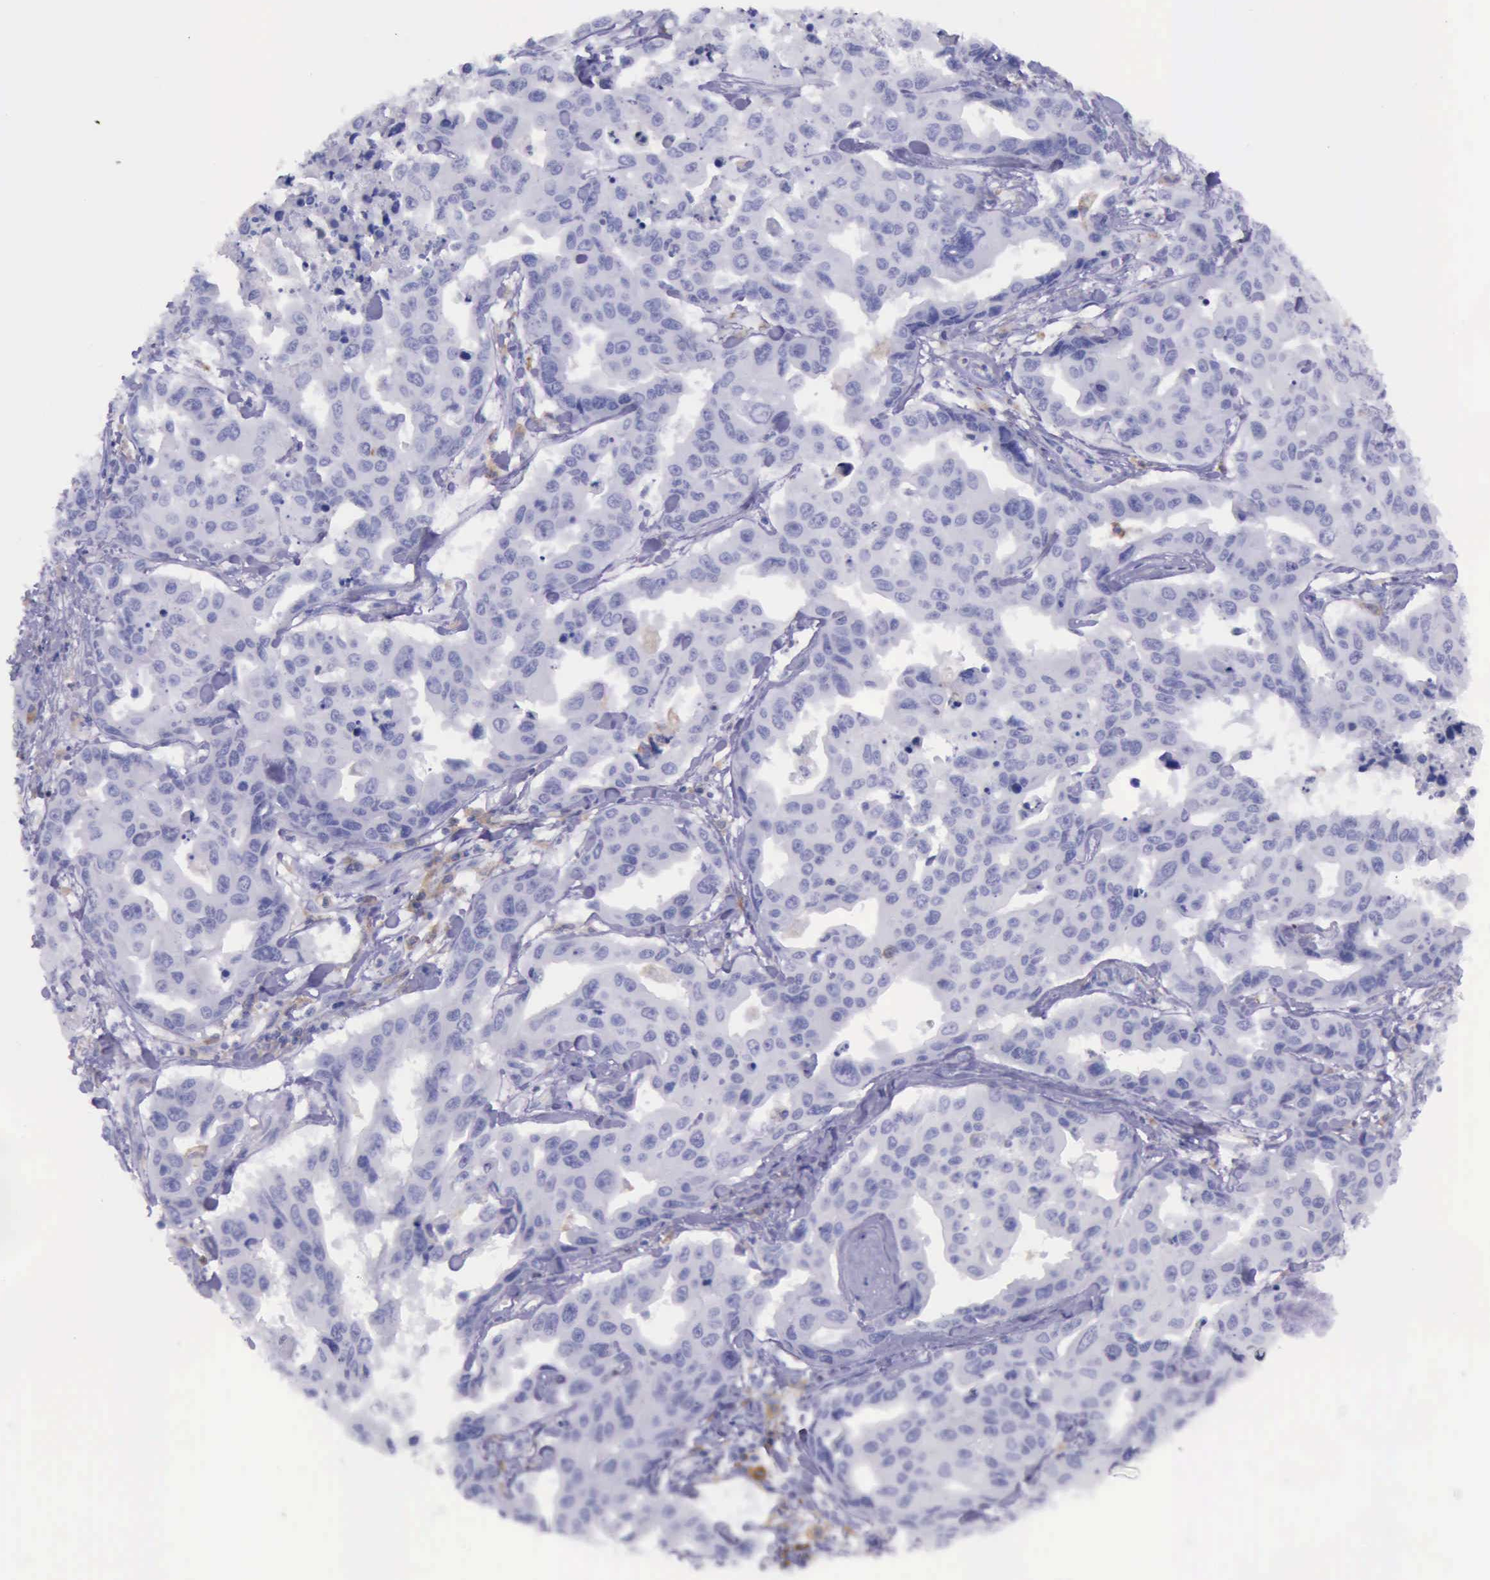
{"staining": {"intensity": "negative", "quantity": "none", "location": "none"}, "tissue": "lung cancer", "cell_type": "Tumor cells", "image_type": "cancer", "snomed": [{"axis": "morphology", "description": "Adenocarcinoma, NOS"}, {"axis": "topography", "description": "Lung"}], "caption": "Tumor cells are negative for protein expression in human lung cancer.", "gene": "BTK", "patient": {"sex": "male", "age": 64}}